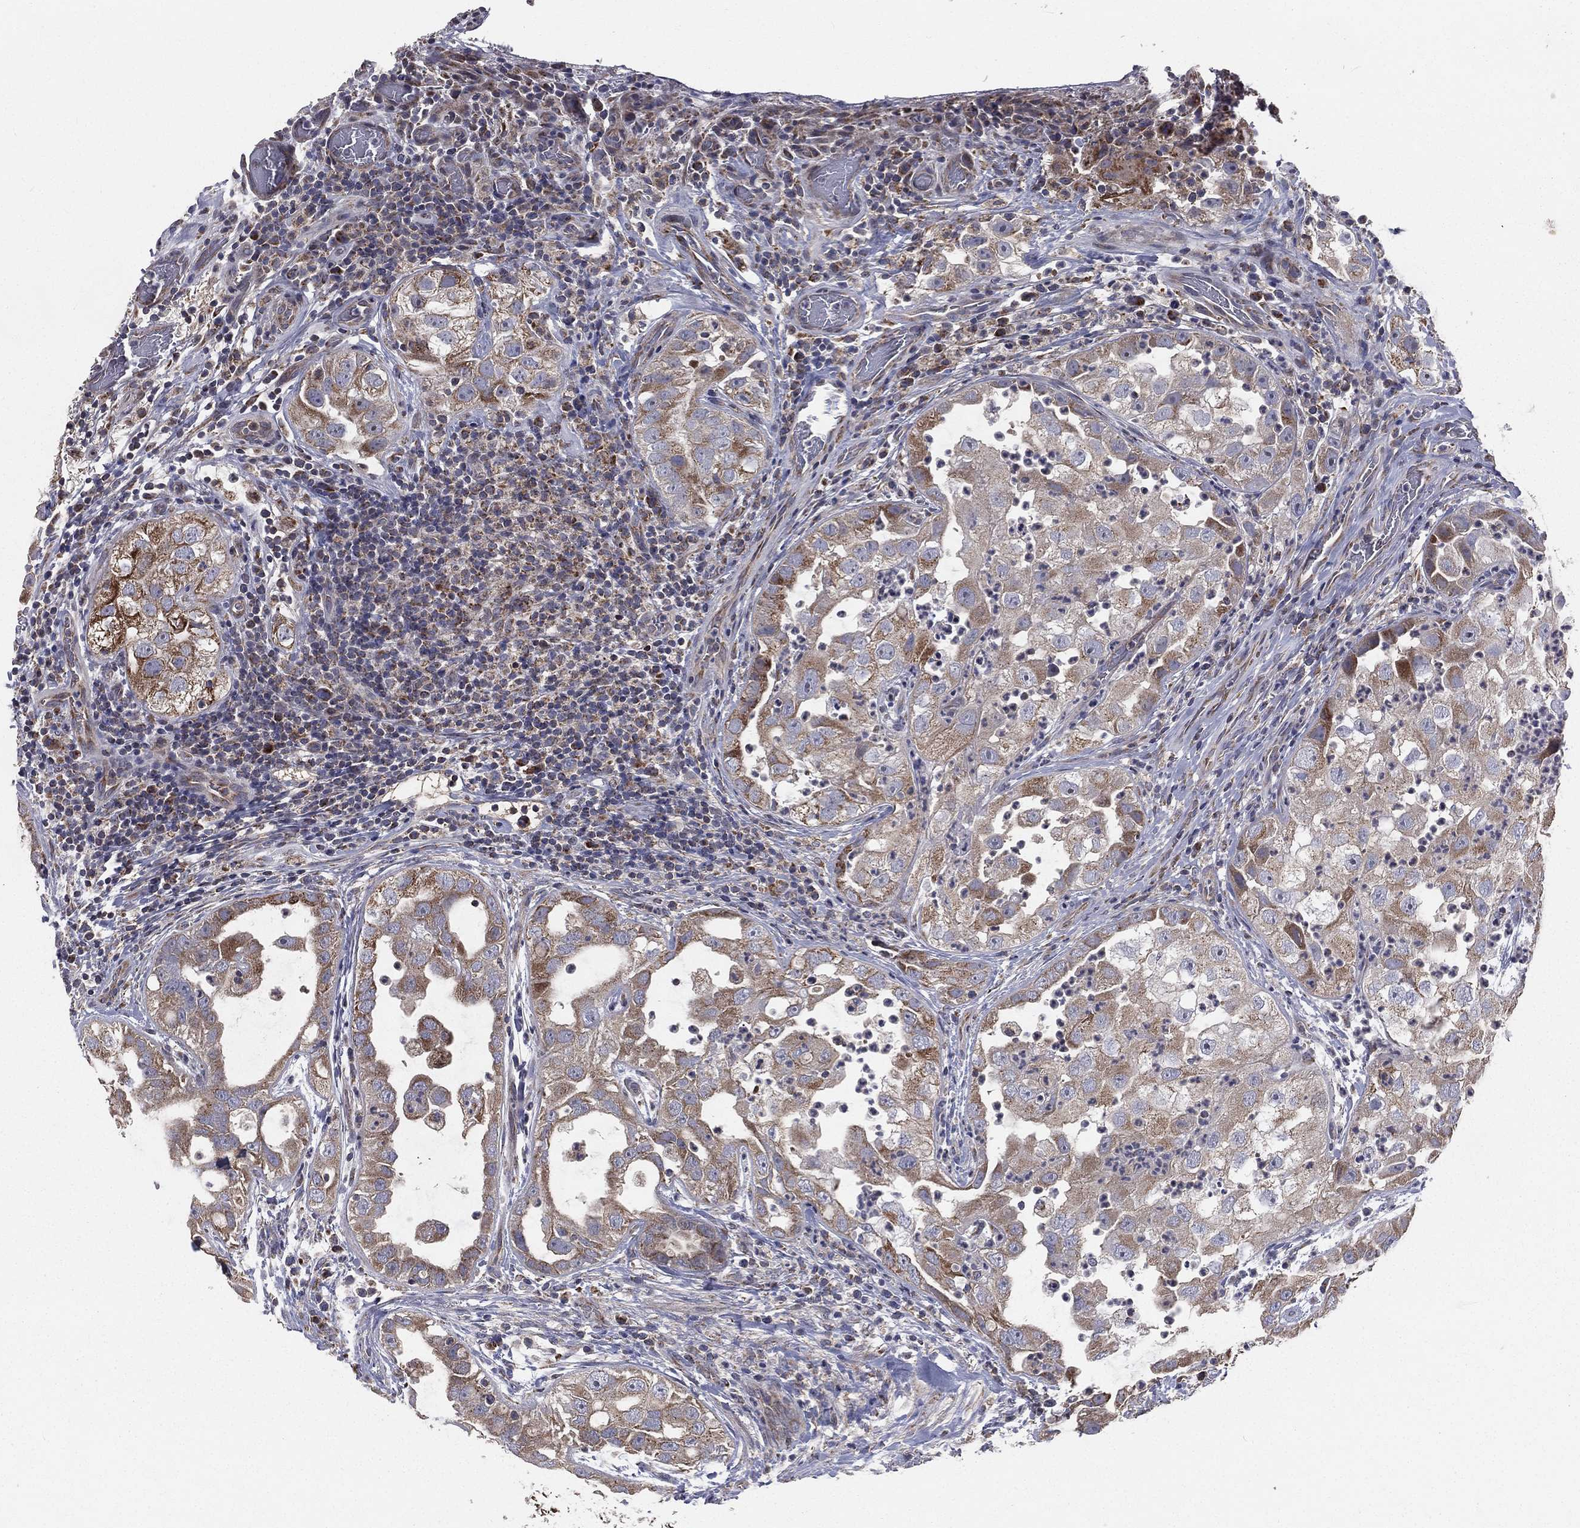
{"staining": {"intensity": "strong", "quantity": "25%-75%", "location": "cytoplasmic/membranous"}, "tissue": "urothelial cancer", "cell_type": "Tumor cells", "image_type": "cancer", "snomed": [{"axis": "morphology", "description": "Urothelial carcinoma, High grade"}, {"axis": "topography", "description": "Urinary bladder"}], "caption": "Immunohistochemical staining of human high-grade urothelial carcinoma reveals high levels of strong cytoplasmic/membranous protein expression in approximately 25%-75% of tumor cells. (Stains: DAB (3,3'-diaminobenzidine) in brown, nuclei in blue, Microscopy: brightfield microscopy at high magnification).", "gene": "GPD1", "patient": {"sex": "female", "age": 41}}